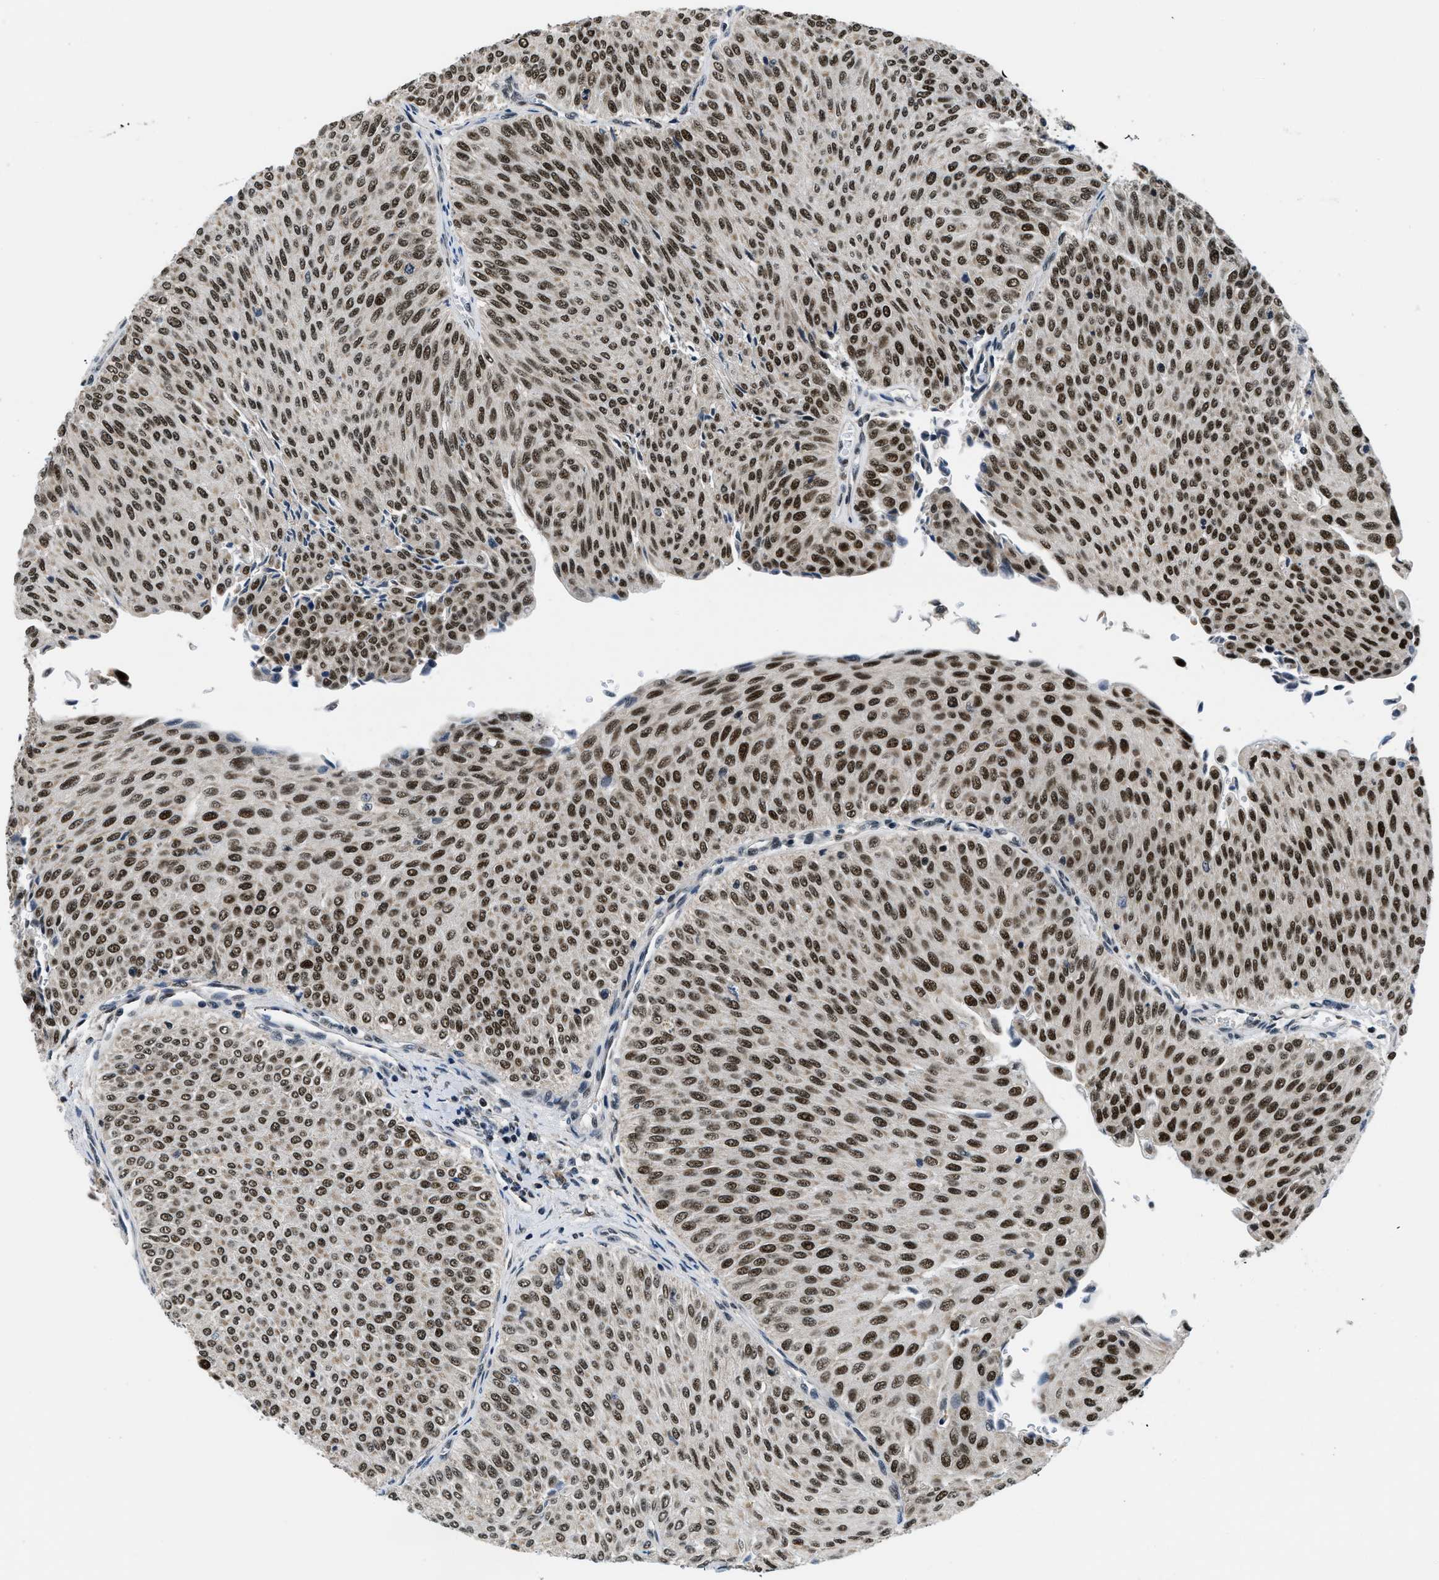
{"staining": {"intensity": "strong", "quantity": ">75%", "location": "nuclear"}, "tissue": "urothelial cancer", "cell_type": "Tumor cells", "image_type": "cancer", "snomed": [{"axis": "morphology", "description": "Urothelial carcinoma, Low grade"}, {"axis": "topography", "description": "Urinary bladder"}], "caption": "Brown immunohistochemical staining in human urothelial cancer exhibits strong nuclear staining in approximately >75% of tumor cells.", "gene": "KDM3B", "patient": {"sex": "male", "age": 78}}